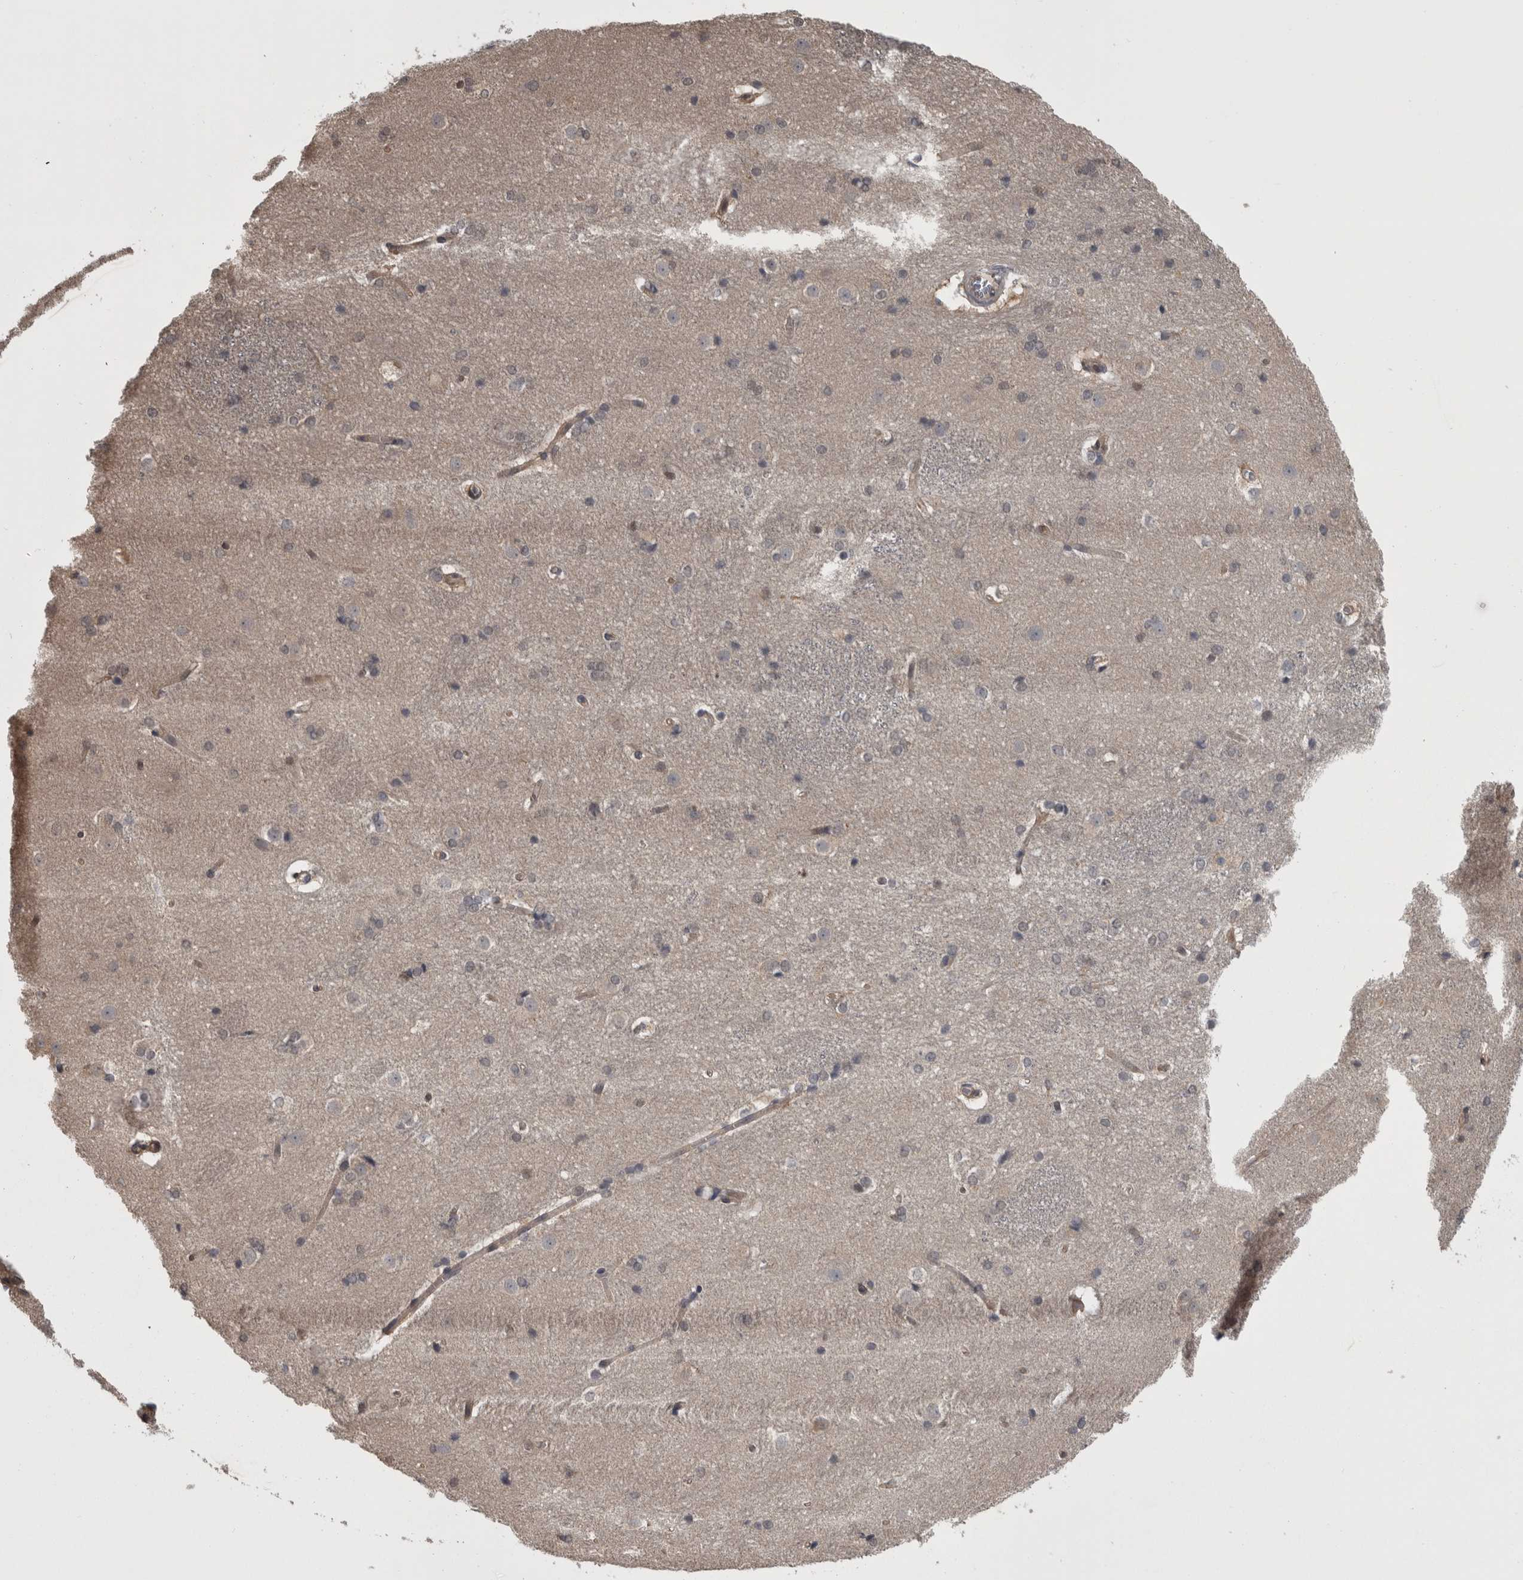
{"staining": {"intensity": "negative", "quantity": "none", "location": "none"}, "tissue": "caudate", "cell_type": "Glial cells", "image_type": "normal", "snomed": [{"axis": "morphology", "description": "Normal tissue, NOS"}, {"axis": "topography", "description": "Lateral ventricle wall"}], "caption": "IHC of unremarkable caudate exhibits no expression in glial cells. (Immunohistochemistry (ihc), brightfield microscopy, high magnification).", "gene": "APRT", "patient": {"sex": "female", "age": 19}}